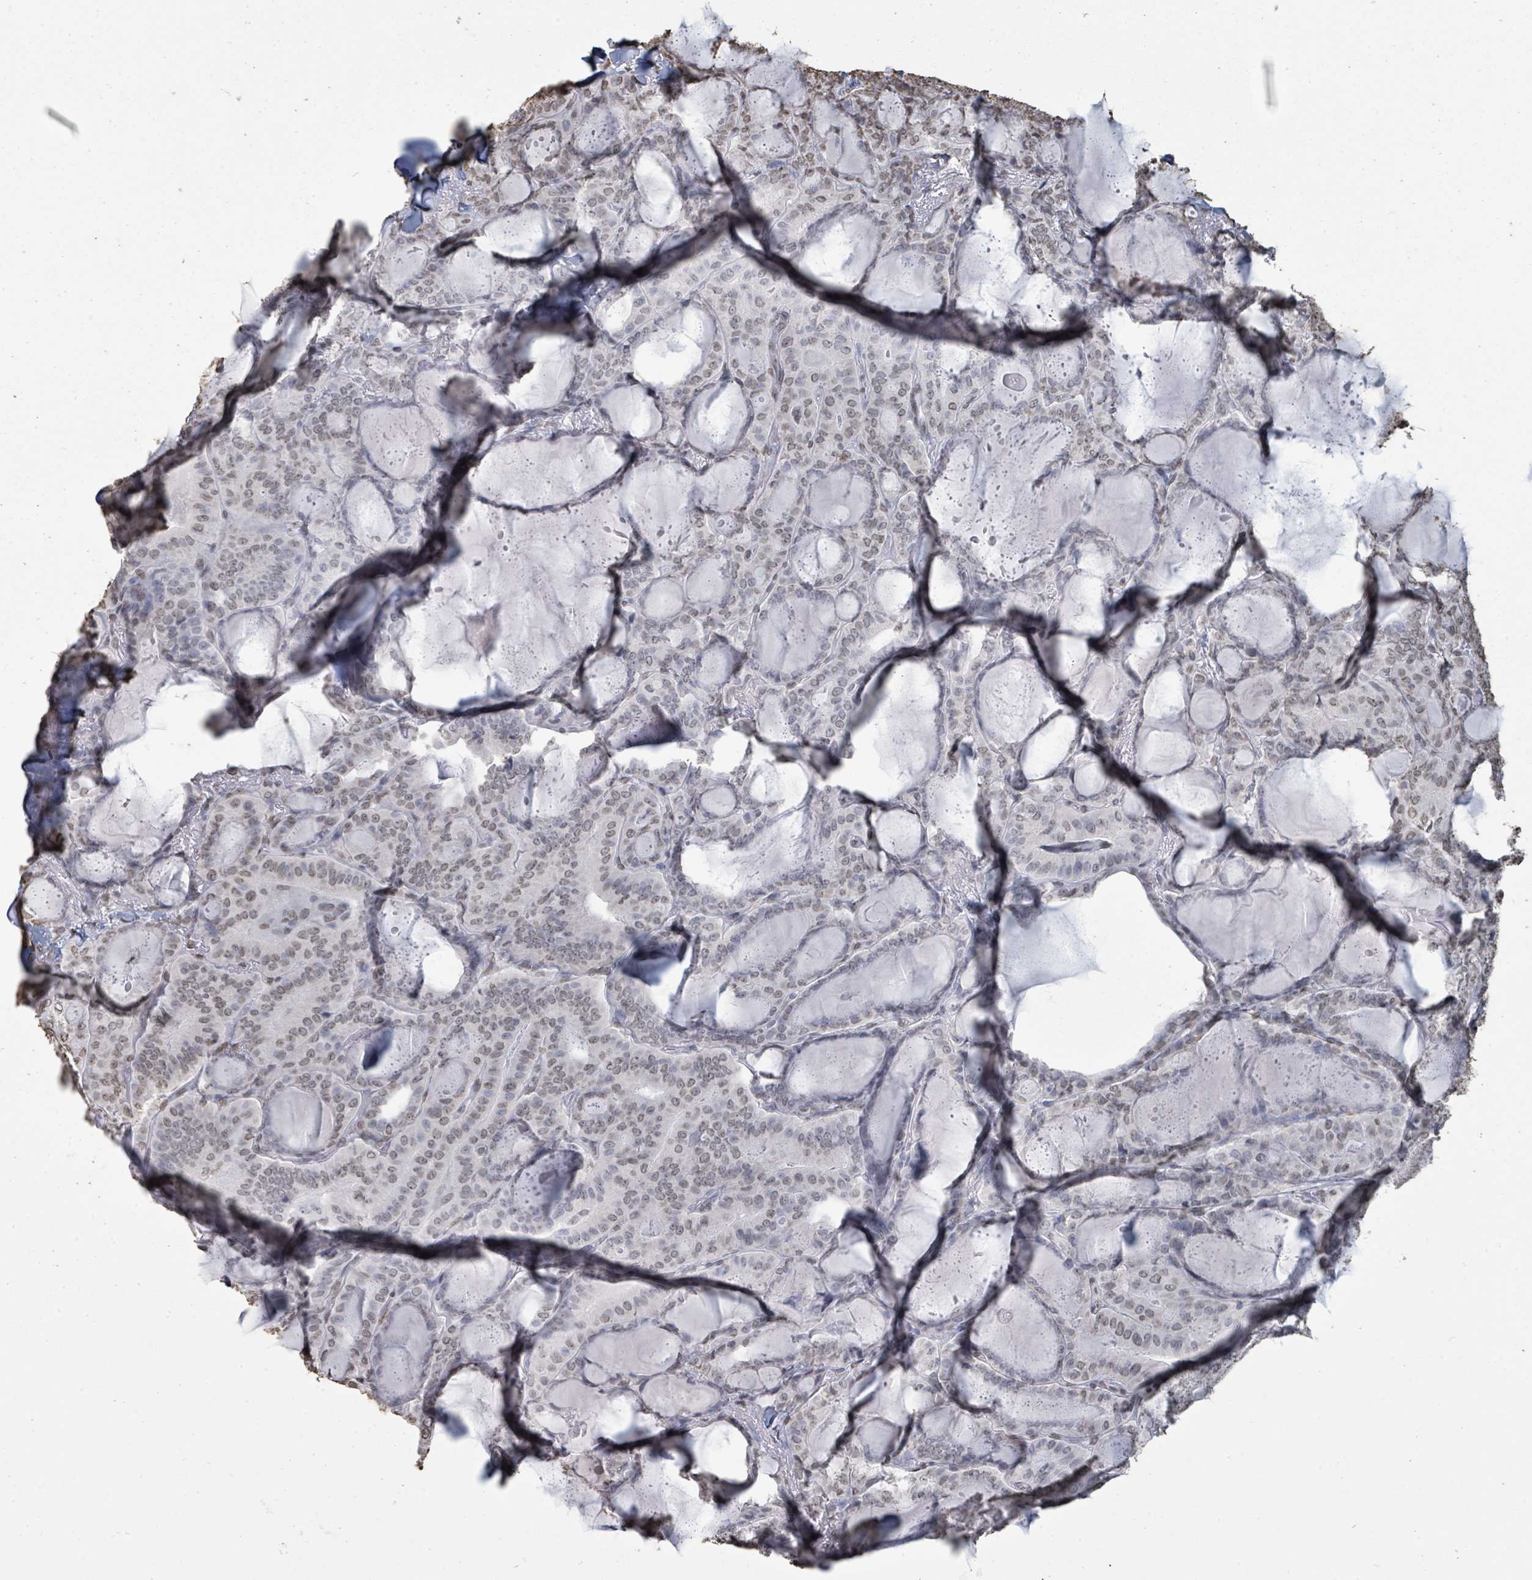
{"staining": {"intensity": "weak", "quantity": "25%-75%", "location": "nuclear"}, "tissue": "thyroid cancer", "cell_type": "Tumor cells", "image_type": "cancer", "snomed": [{"axis": "morphology", "description": "Papillary adenocarcinoma, NOS"}, {"axis": "topography", "description": "Thyroid gland"}], "caption": "Brown immunohistochemical staining in human thyroid cancer (papillary adenocarcinoma) demonstrates weak nuclear positivity in approximately 25%-75% of tumor cells.", "gene": "MRPS12", "patient": {"sex": "female", "age": 68}}